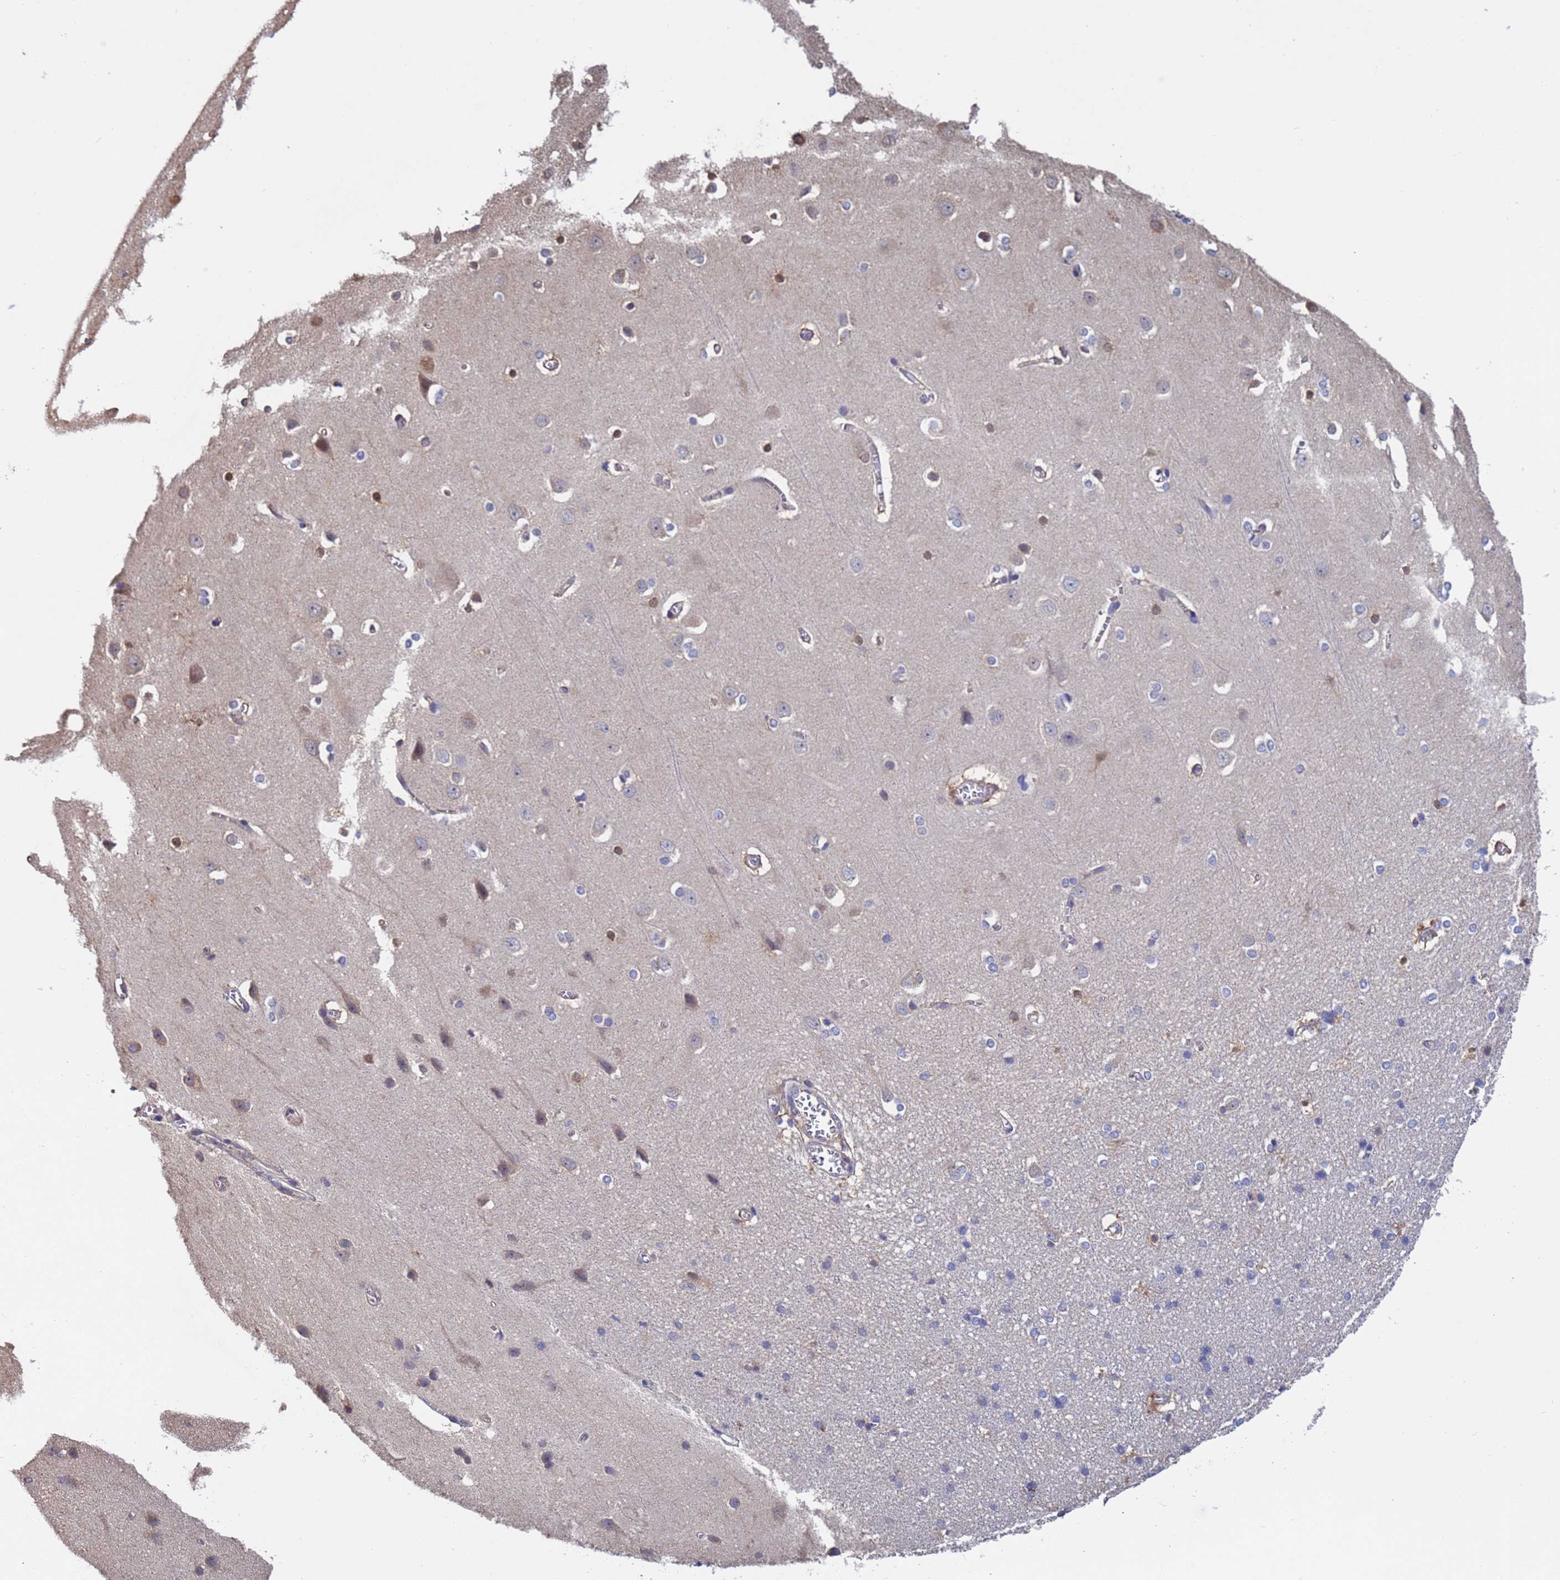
{"staining": {"intensity": "weak", "quantity": "25%-75%", "location": "cytoplasmic/membranous"}, "tissue": "cerebral cortex", "cell_type": "Endothelial cells", "image_type": "normal", "snomed": [{"axis": "morphology", "description": "Normal tissue, NOS"}, {"axis": "topography", "description": "Cerebral cortex"}], "caption": "A high-resolution photomicrograph shows immunohistochemistry (IHC) staining of unremarkable cerebral cortex, which demonstrates weak cytoplasmic/membranous expression in about 25%-75% of endothelial cells.", "gene": "FAM25A", "patient": {"sex": "male", "age": 37}}